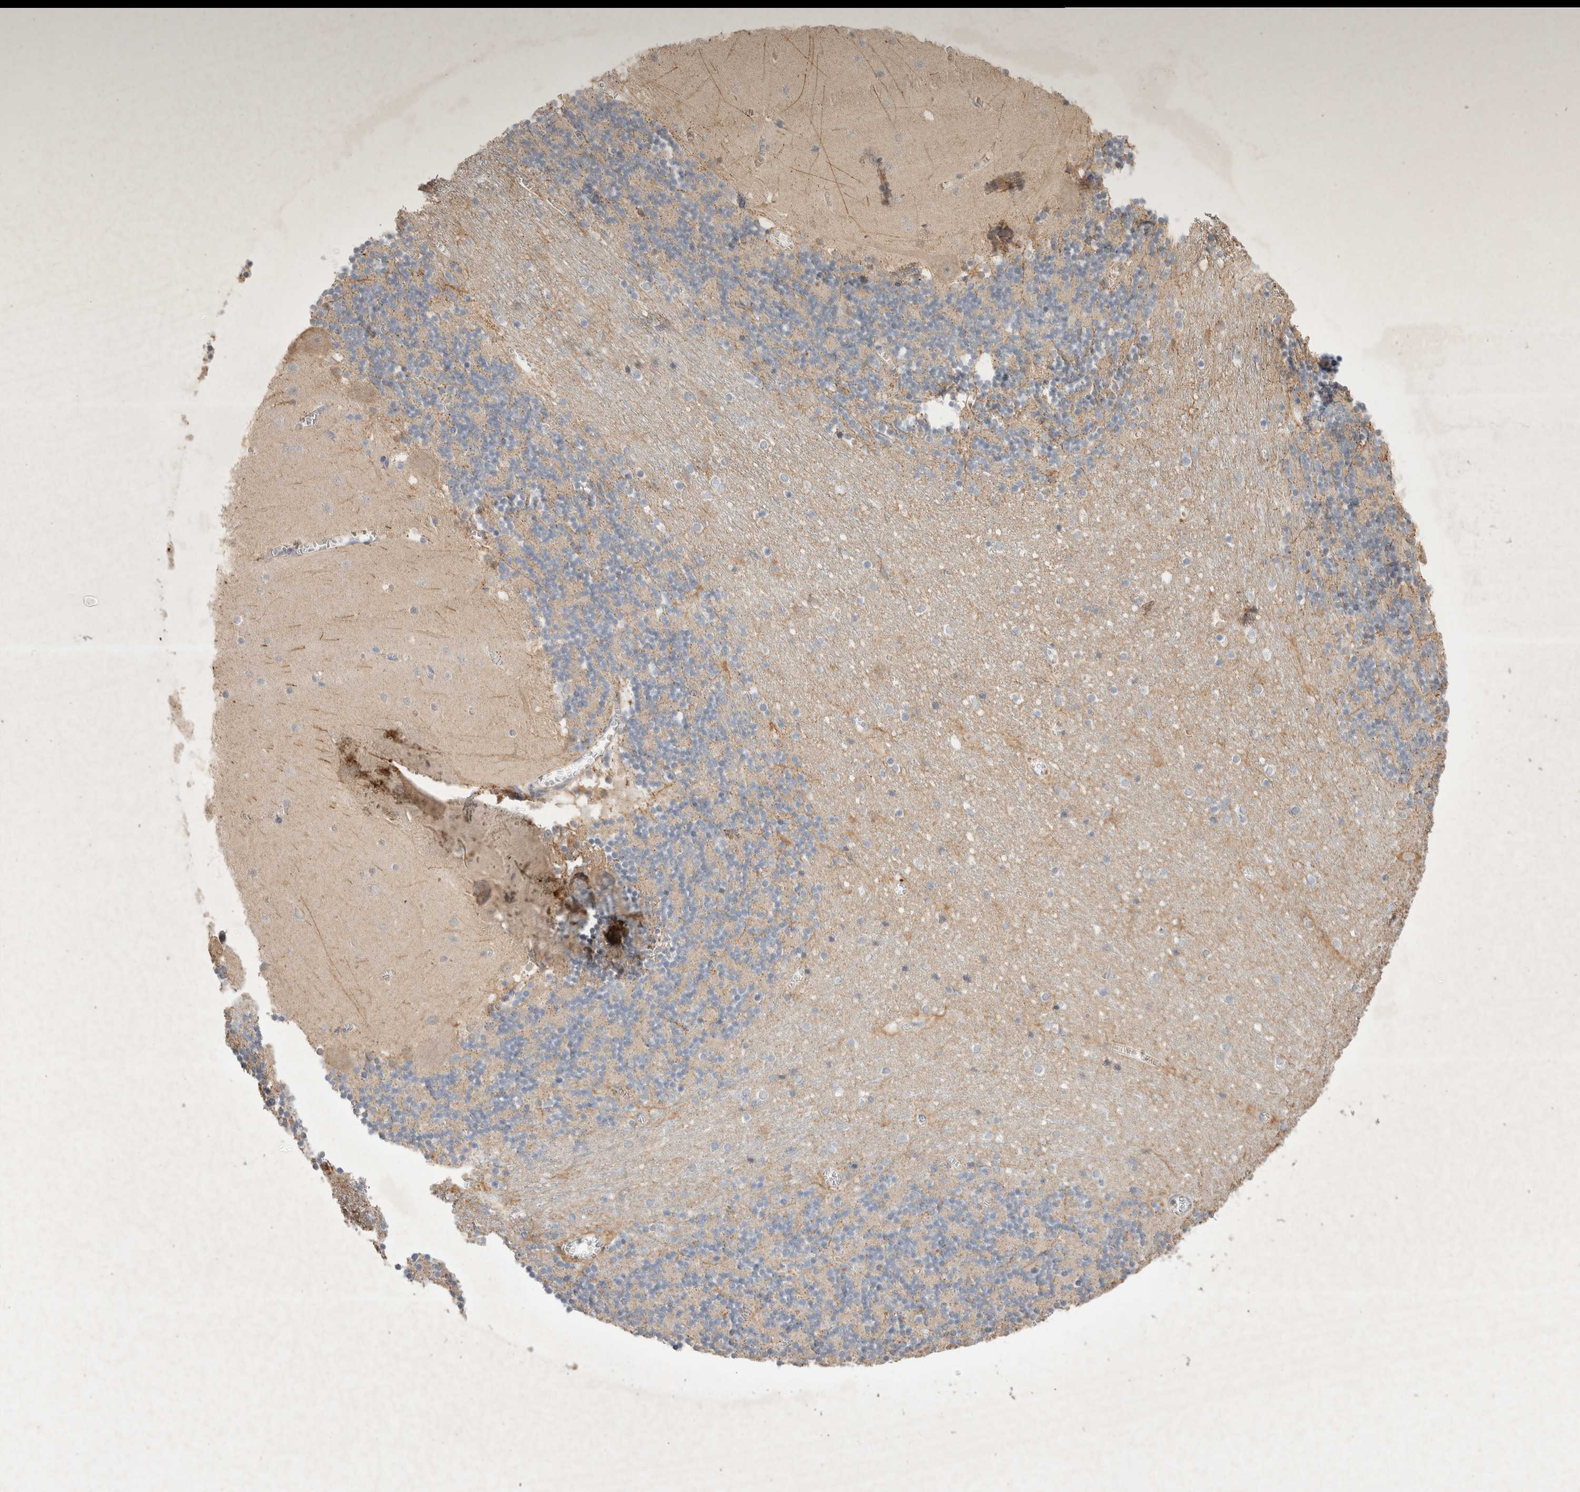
{"staining": {"intensity": "negative", "quantity": "none", "location": "none"}, "tissue": "cerebellum", "cell_type": "Cells in granular layer", "image_type": "normal", "snomed": [{"axis": "morphology", "description": "Normal tissue, NOS"}, {"axis": "topography", "description": "Cerebellum"}], "caption": "The immunohistochemistry histopathology image has no significant staining in cells in granular layer of cerebellum.", "gene": "NMU", "patient": {"sex": "female", "age": 28}}